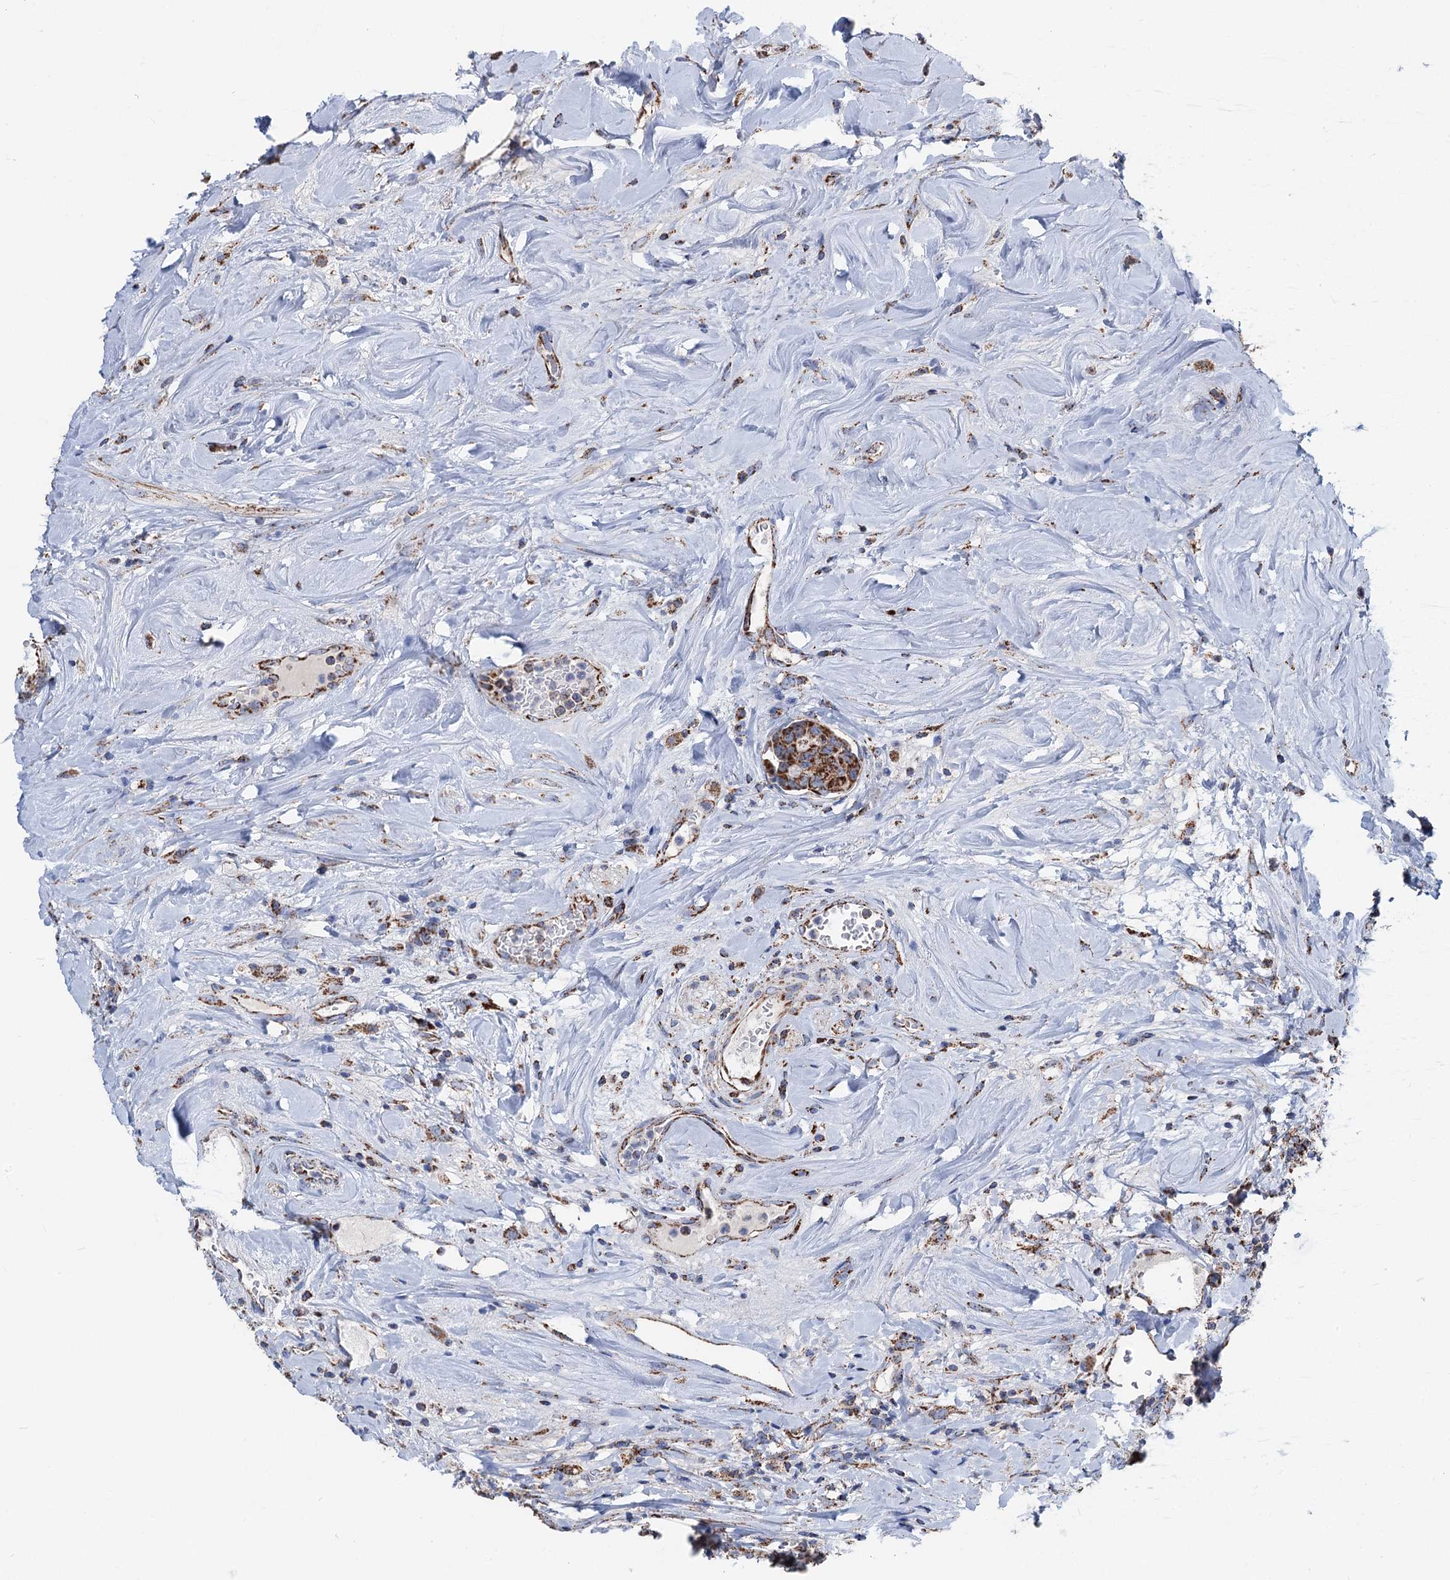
{"staining": {"intensity": "strong", "quantity": ">75%", "location": "cytoplasmic/membranous"}, "tissue": "colorectal cancer", "cell_type": "Tumor cells", "image_type": "cancer", "snomed": [{"axis": "morphology", "description": "Adenocarcinoma, NOS"}, {"axis": "topography", "description": "Colon"}], "caption": "DAB immunohistochemical staining of human colorectal cancer demonstrates strong cytoplasmic/membranous protein positivity in about >75% of tumor cells.", "gene": "IVD", "patient": {"sex": "female", "age": 82}}